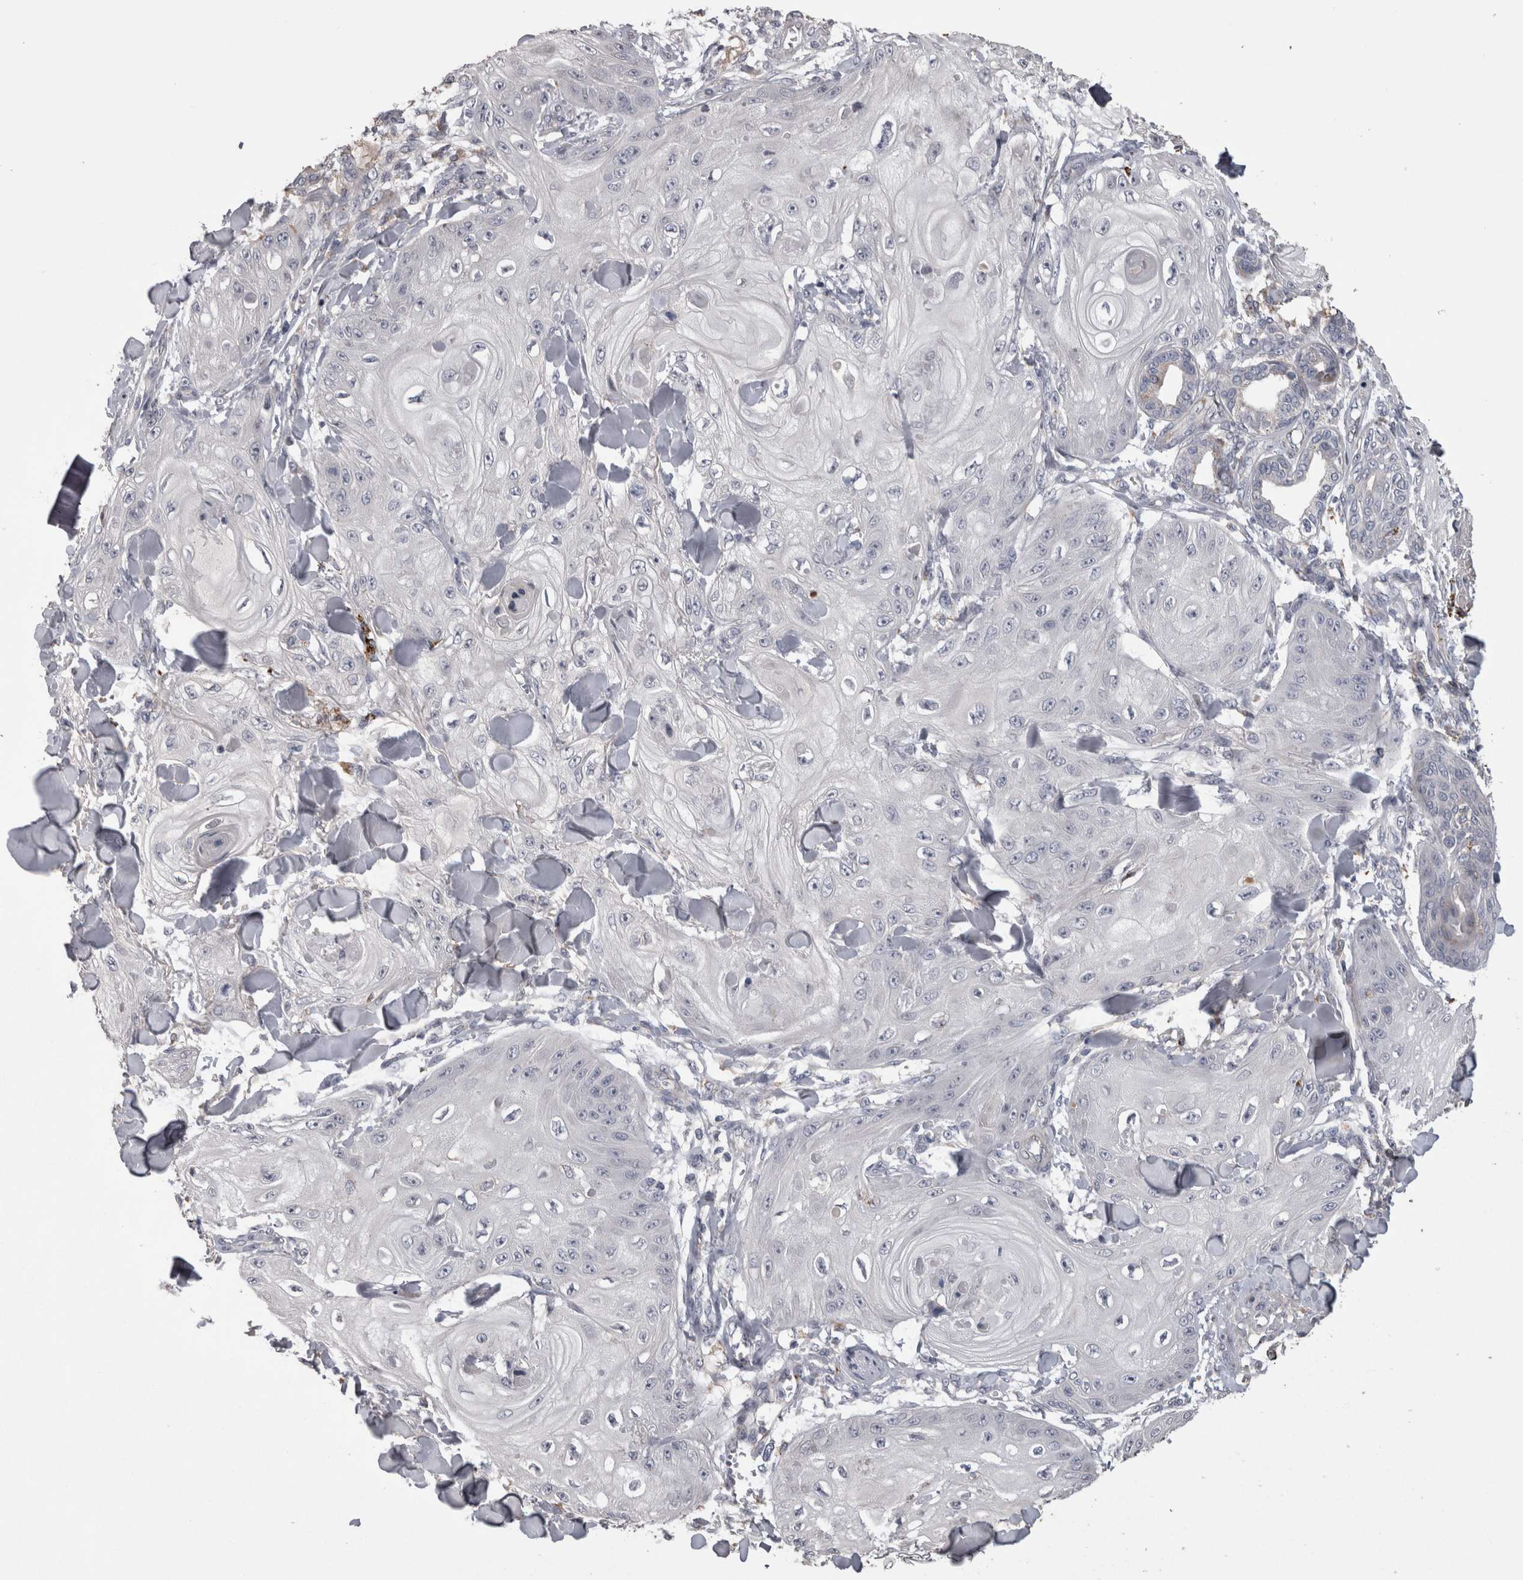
{"staining": {"intensity": "negative", "quantity": "none", "location": "none"}, "tissue": "skin cancer", "cell_type": "Tumor cells", "image_type": "cancer", "snomed": [{"axis": "morphology", "description": "Squamous cell carcinoma, NOS"}, {"axis": "topography", "description": "Skin"}], "caption": "Immunohistochemistry photomicrograph of neoplastic tissue: skin cancer stained with DAB (3,3'-diaminobenzidine) shows no significant protein positivity in tumor cells.", "gene": "STC1", "patient": {"sex": "male", "age": 74}}